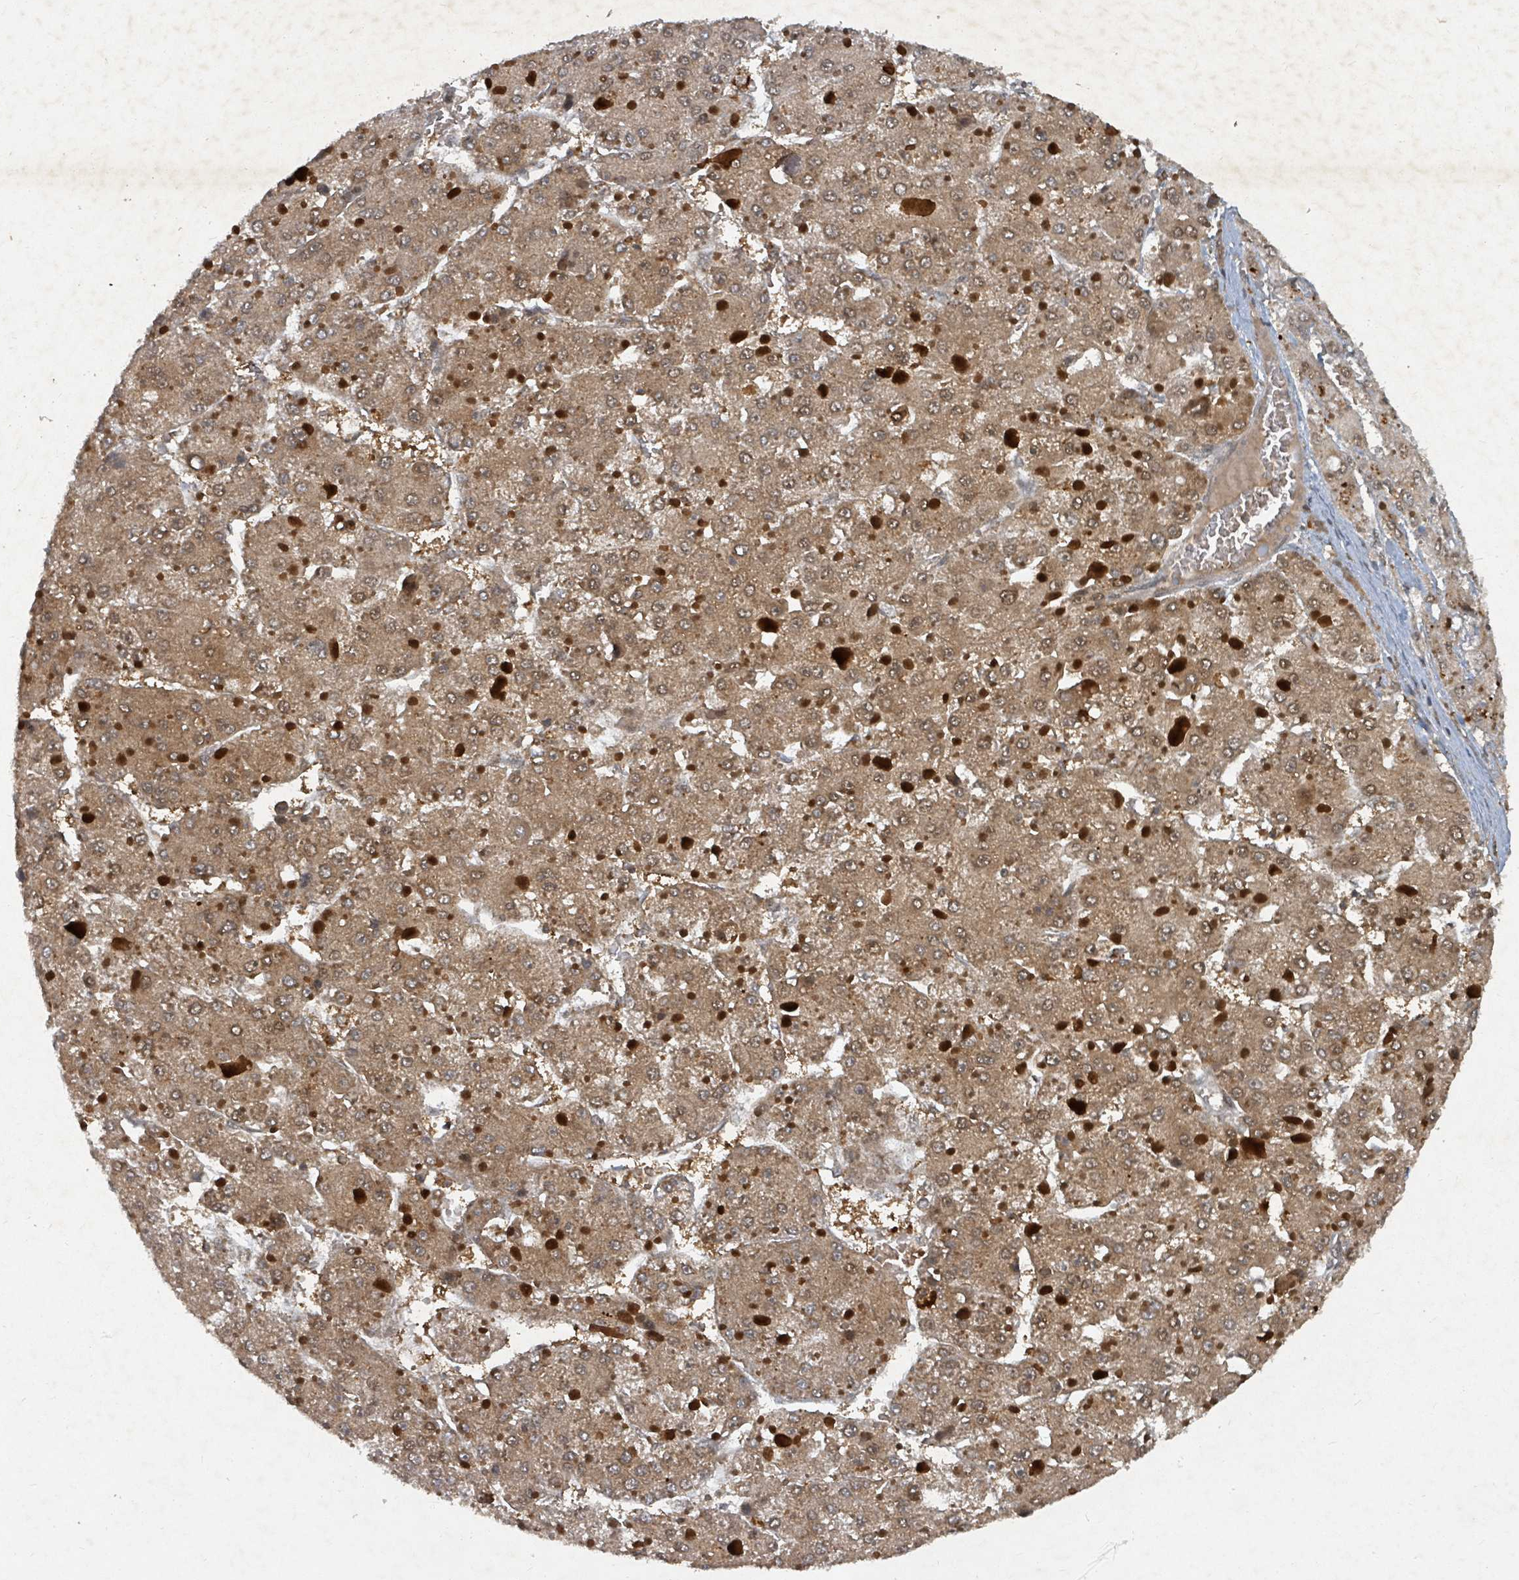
{"staining": {"intensity": "moderate", "quantity": ">75%", "location": "cytoplasmic/membranous,nuclear"}, "tissue": "liver cancer", "cell_type": "Tumor cells", "image_type": "cancer", "snomed": [{"axis": "morphology", "description": "Carcinoma, Hepatocellular, NOS"}, {"axis": "topography", "description": "Liver"}], "caption": "An image of human liver cancer (hepatocellular carcinoma) stained for a protein displays moderate cytoplasmic/membranous and nuclear brown staining in tumor cells.", "gene": "KDM4E", "patient": {"sex": "female", "age": 73}}